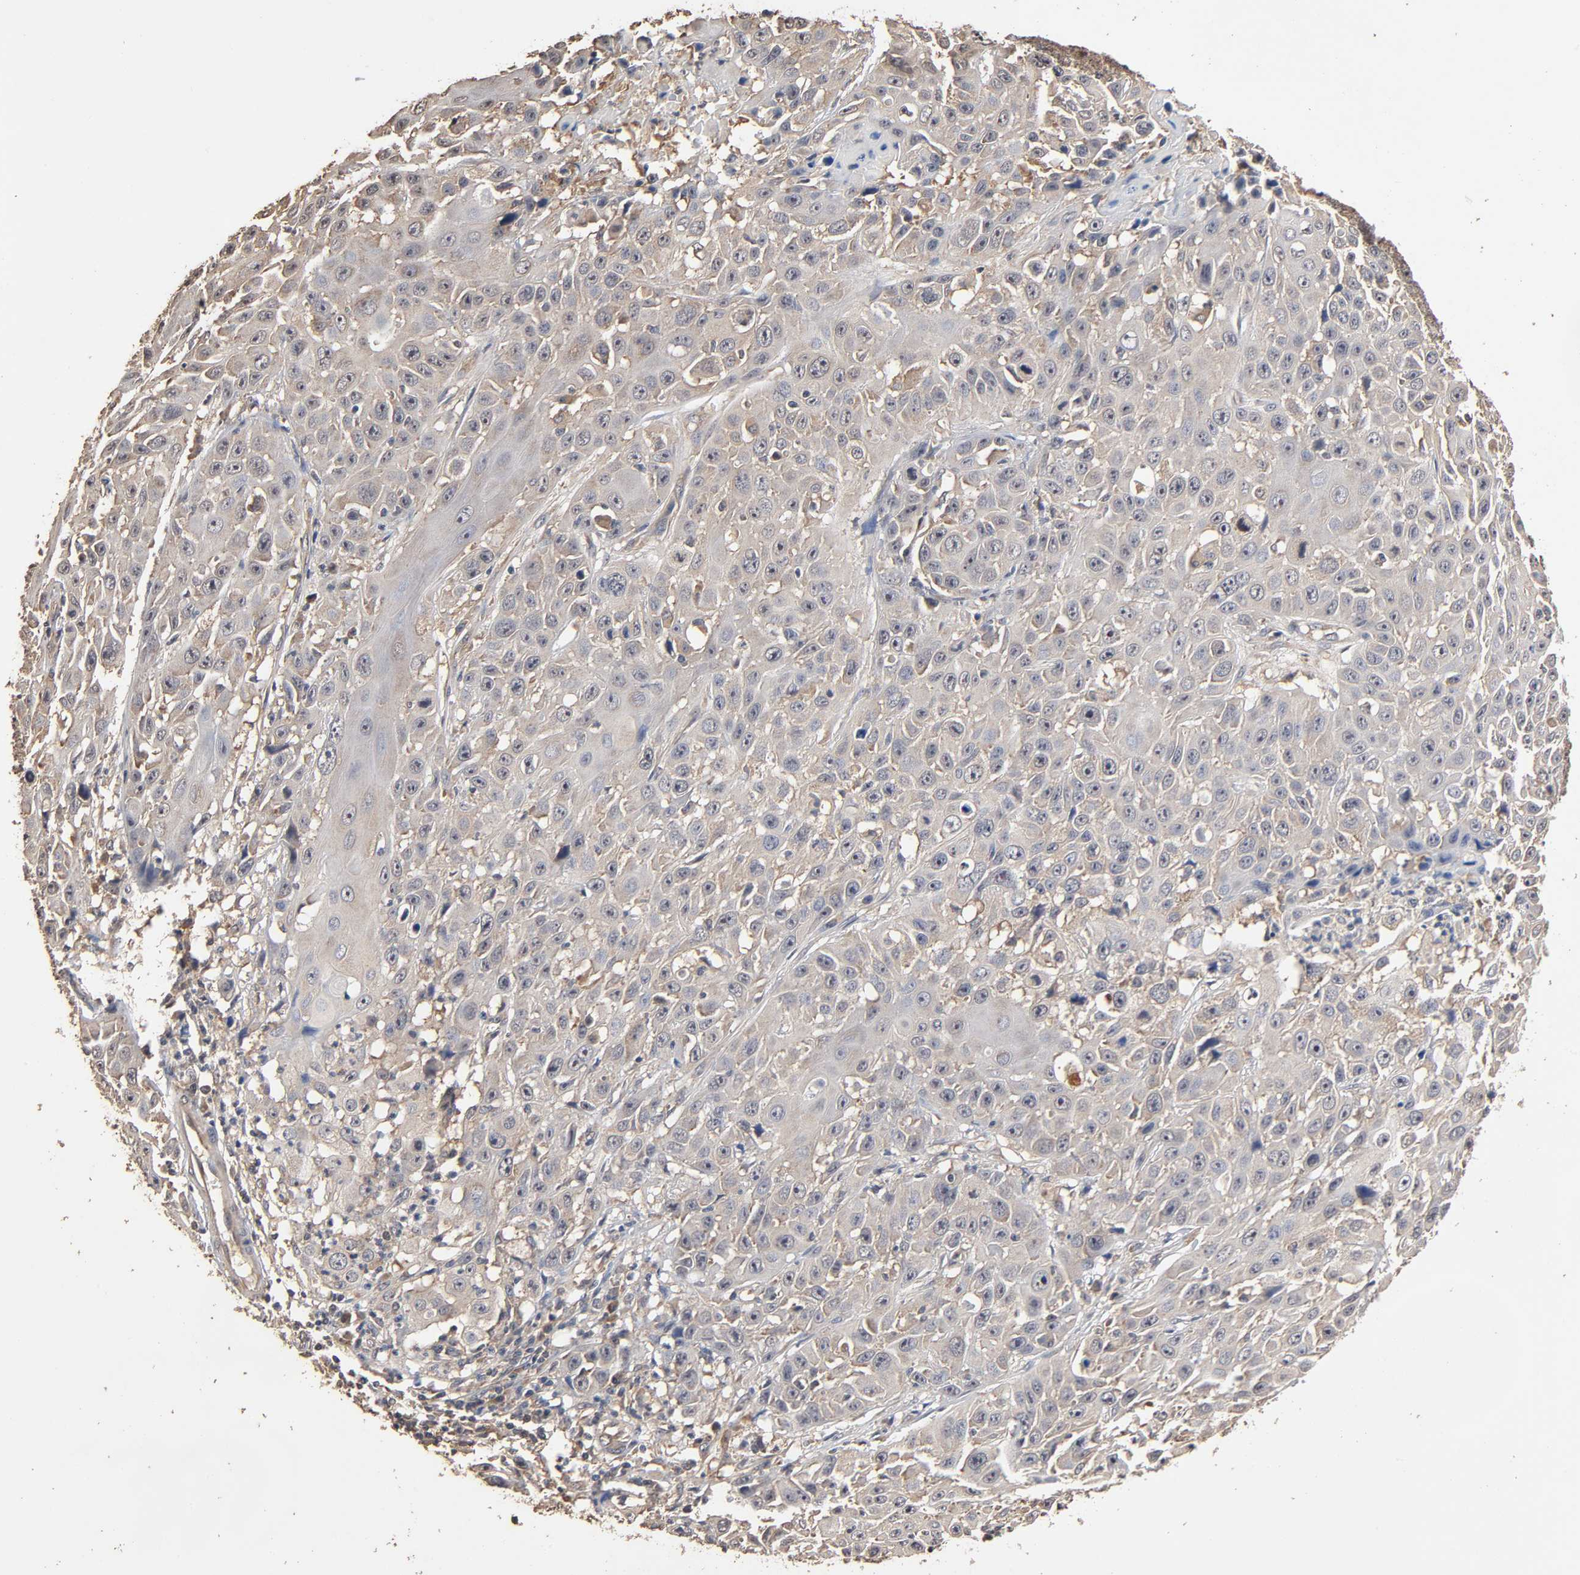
{"staining": {"intensity": "weak", "quantity": "25%-75%", "location": "cytoplasmic/membranous"}, "tissue": "cervical cancer", "cell_type": "Tumor cells", "image_type": "cancer", "snomed": [{"axis": "morphology", "description": "Squamous cell carcinoma, NOS"}, {"axis": "topography", "description": "Cervix"}], "caption": "This is an image of immunohistochemistry (IHC) staining of cervical cancer (squamous cell carcinoma), which shows weak staining in the cytoplasmic/membranous of tumor cells.", "gene": "ARHGEF7", "patient": {"sex": "female", "age": 39}}